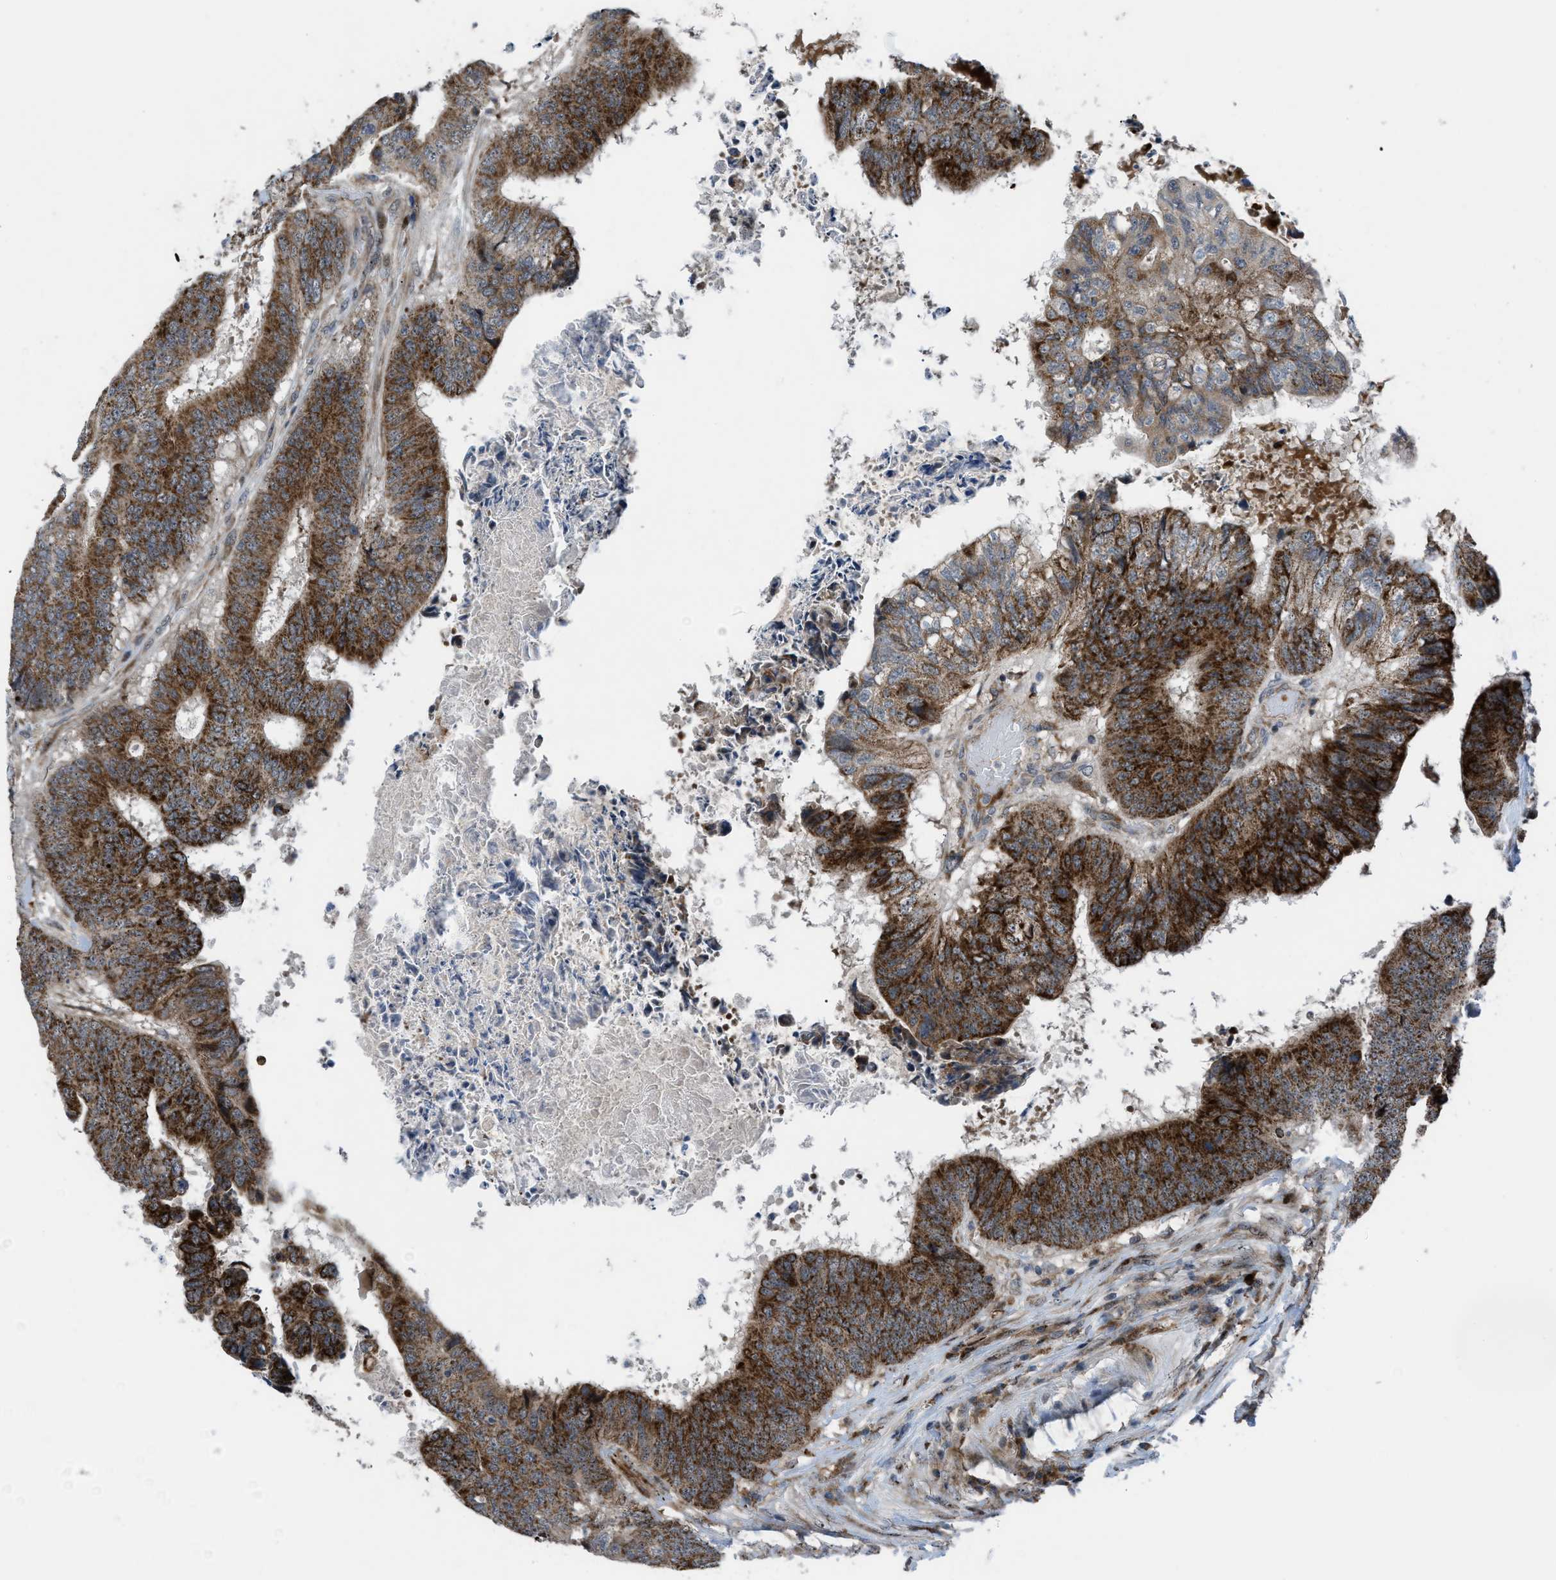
{"staining": {"intensity": "strong", "quantity": ">75%", "location": "cytoplasmic/membranous"}, "tissue": "colorectal cancer", "cell_type": "Tumor cells", "image_type": "cancer", "snomed": [{"axis": "morphology", "description": "Adenocarcinoma, NOS"}, {"axis": "topography", "description": "Rectum"}], "caption": "The photomicrograph exhibits staining of adenocarcinoma (colorectal), revealing strong cytoplasmic/membranous protein staining (brown color) within tumor cells. (brown staining indicates protein expression, while blue staining denotes nuclei).", "gene": "AP3M2", "patient": {"sex": "male", "age": 72}}